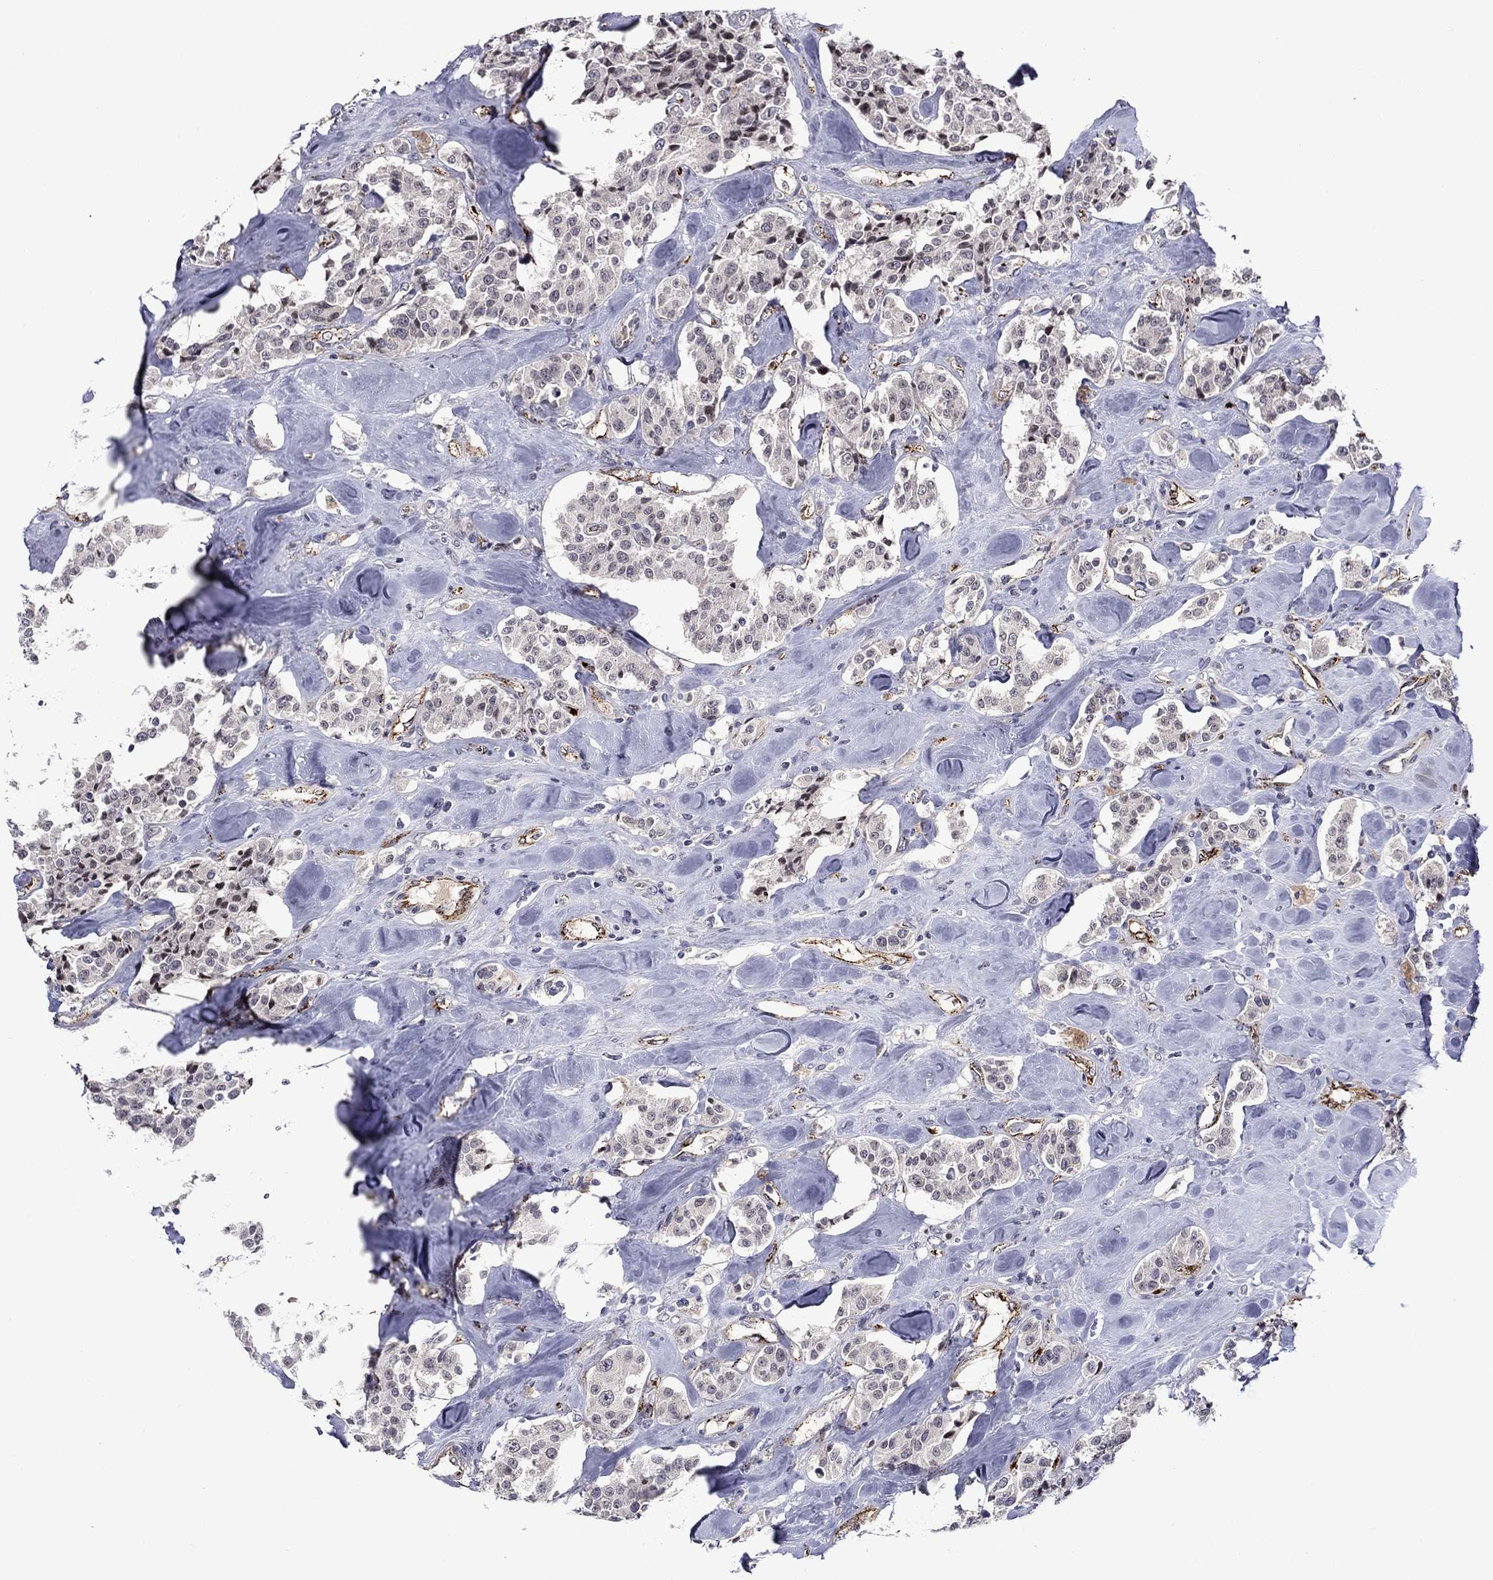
{"staining": {"intensity": "negative", "quantity": "none", "location": "none"}, "tissue": "carcinoid", "cell_type": "Tumor cells", "image_type": "cancer", "snomed": [{"axis": "morphology", "description": "Carcinoid, malignant, NOS"}, {"axis": "topography", "description": "Pancreas"}], "caption": "This is an immunohistochemistry micrograph of human carcinoid (malignant). There is no expression in tumor cells.", "gene": "SLITRK1", "patient": {"sex": "male", "age": 41}}